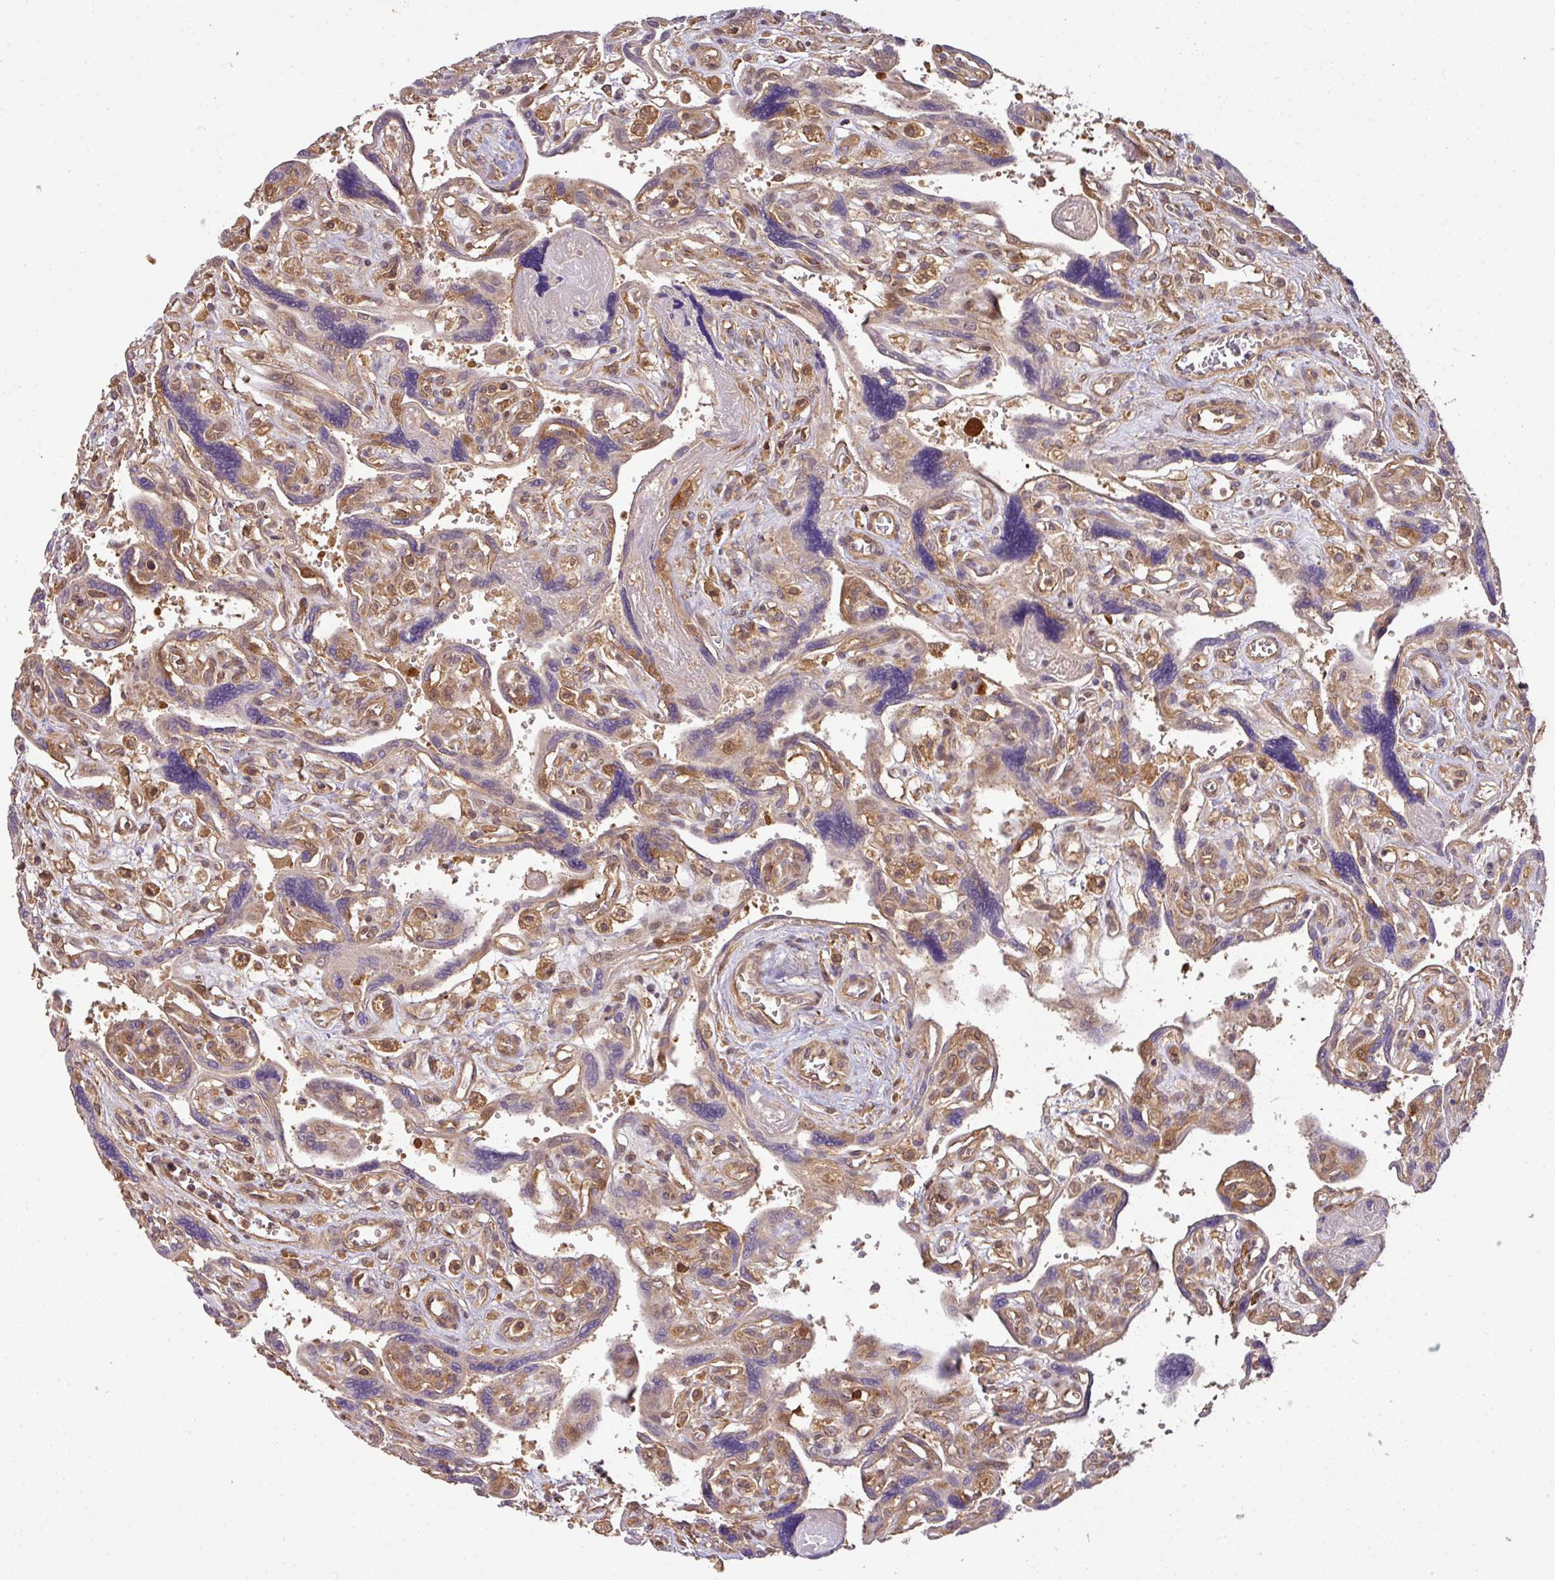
{"staining": {"intensity": "moderate", "quantity": "<25%", "location": "cytoplasmic/membranous"}, "tissue": "placenta", "cell_type": "Trophoblastic cells", "image_type": "normal", "snomed": [{"axis": "morphology", "description": "Normal tissue, NOS"}, {"axis": "topography", "description": "Placenta"}], "caption": "About <25% of trophoblastic cells in unremarkable placenta demonstrate moderate cytoplasmic/membranous protein positivity as visualized by brown immunohistochemical staining.", "gene": "GSPT1", "patient": {"sex": "female", "age": 39}}